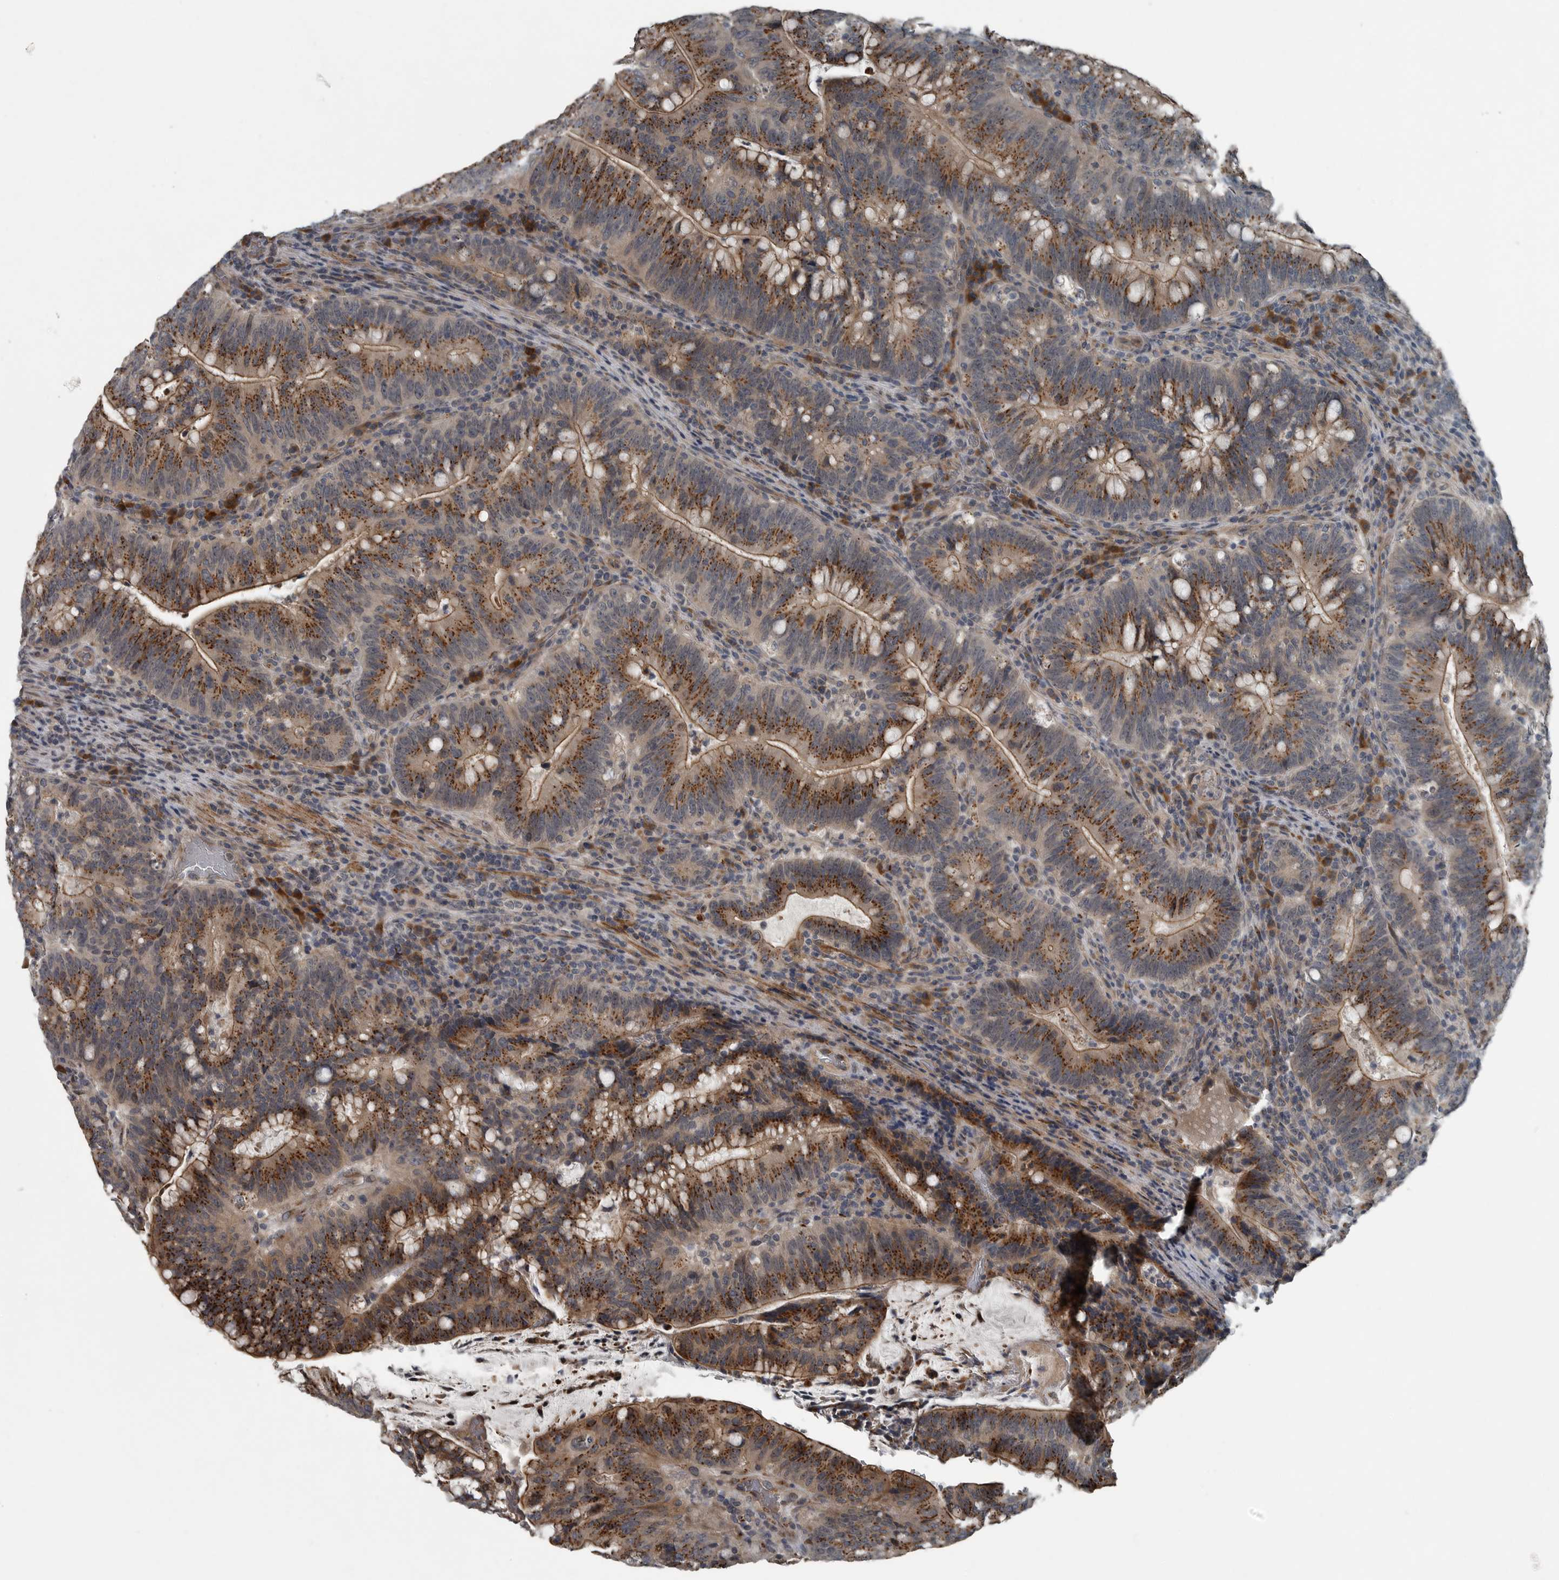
{"staining": {"intensity": "strong", "quantity": ">75%", "location": "cytoplasmic/membranous"}, "tissue": "colorectal cancer", "cell_type": "Tumor cells", "image_type": "cancer", "snomed": [{"axis": "morphology", "description": "Adenocarcinoma, NOS"}, {"axis": "topography", "description": "Colon"}], "caption": "Protein analysis of colorectal cancer (adenocarcinoma) tissue exhibits strong cytoplasmic/membranous expression in approximately >75% of tumor cells.", "gene": "ZNF345", "patient": {"sex": "female", "age": 66}}